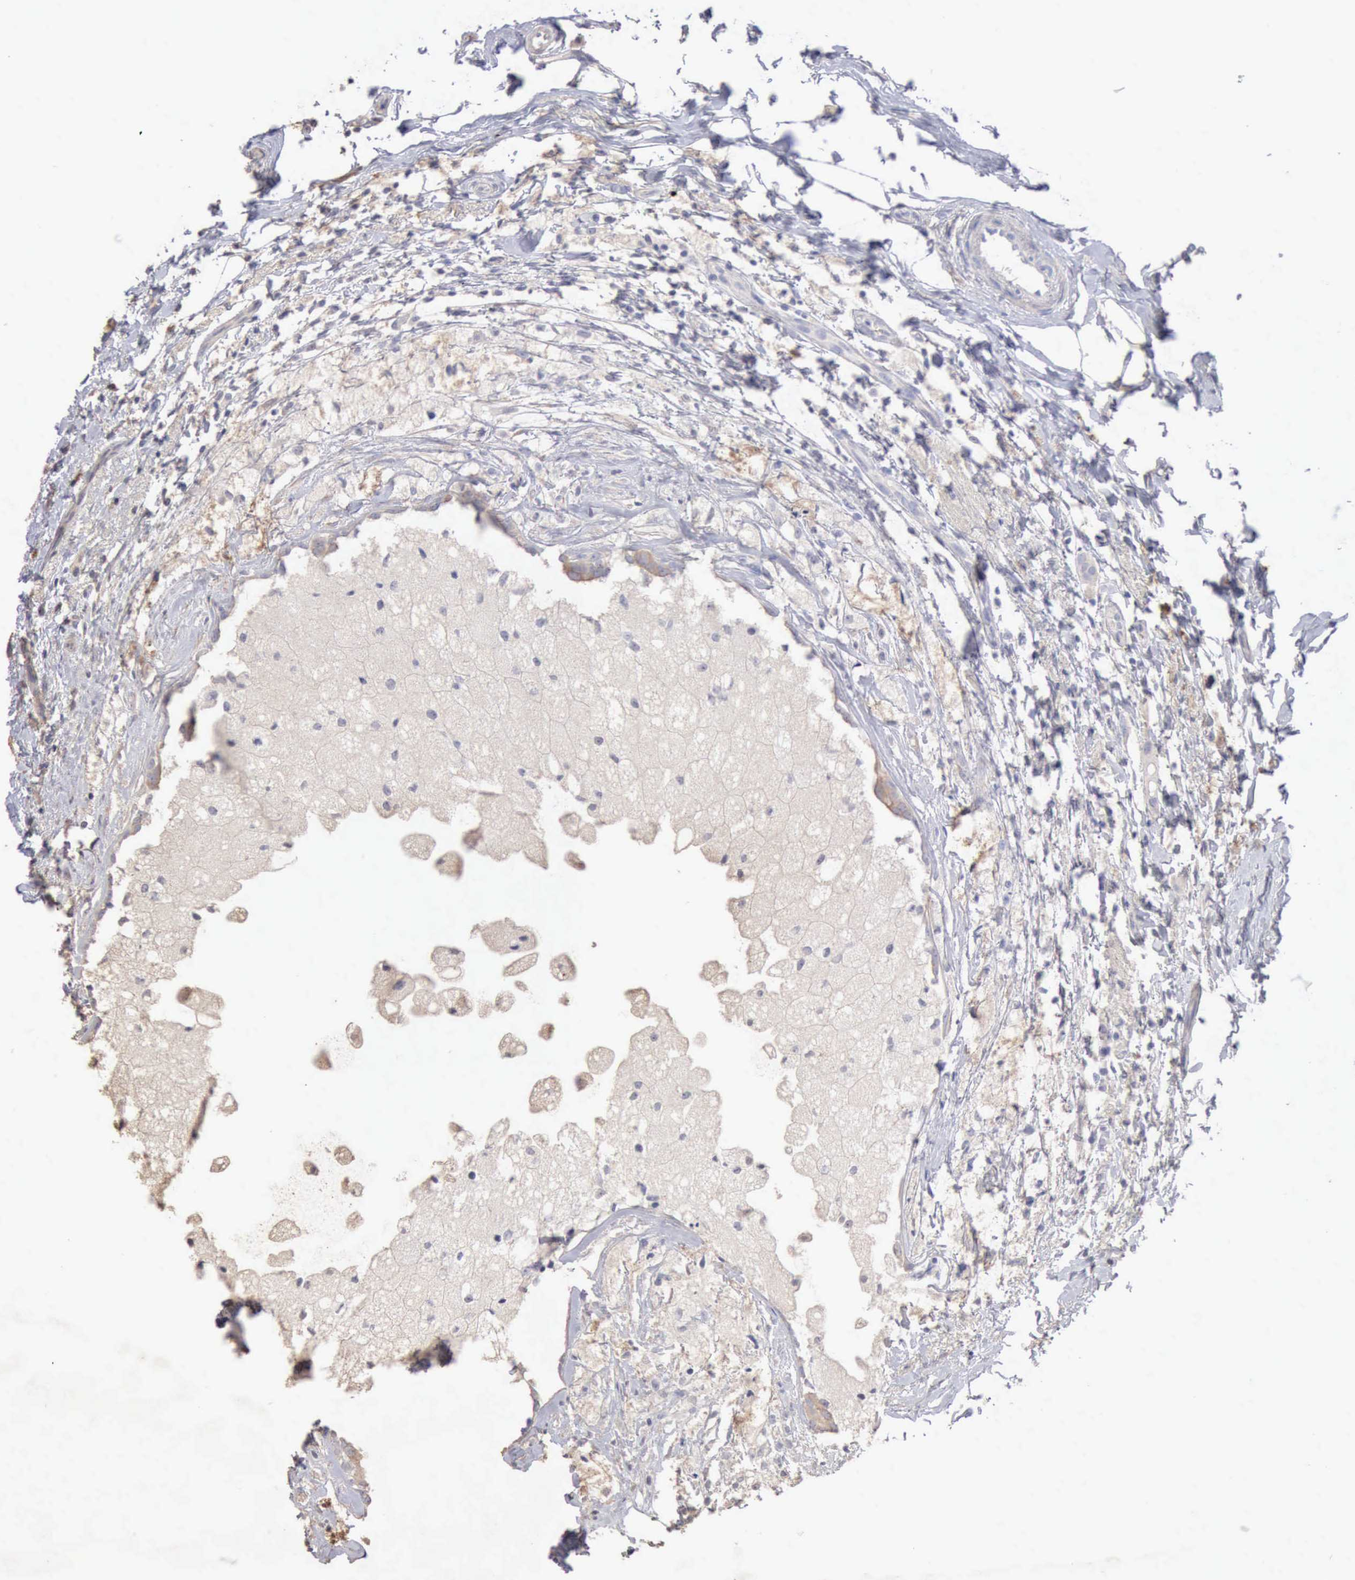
{"staining": {"intensity": "negative", "quantity": "none", "location": "none"}, "tissue": "breast cancer", "cell_type": "Tumor cells", "image_type": "cancer", "snomed": [{"axis": "morphology", "description": "Duct carcinoma"}, {"axis": "topography", "description": "Breast"}], "caption": "This is an immunohistochemistry photomicrograph of breast cancer (invasive ductal carcinoma). There is no positivity in tumor cells.", "gene": "KRT6B", "patient": {"sex": "female", "age": 54}}